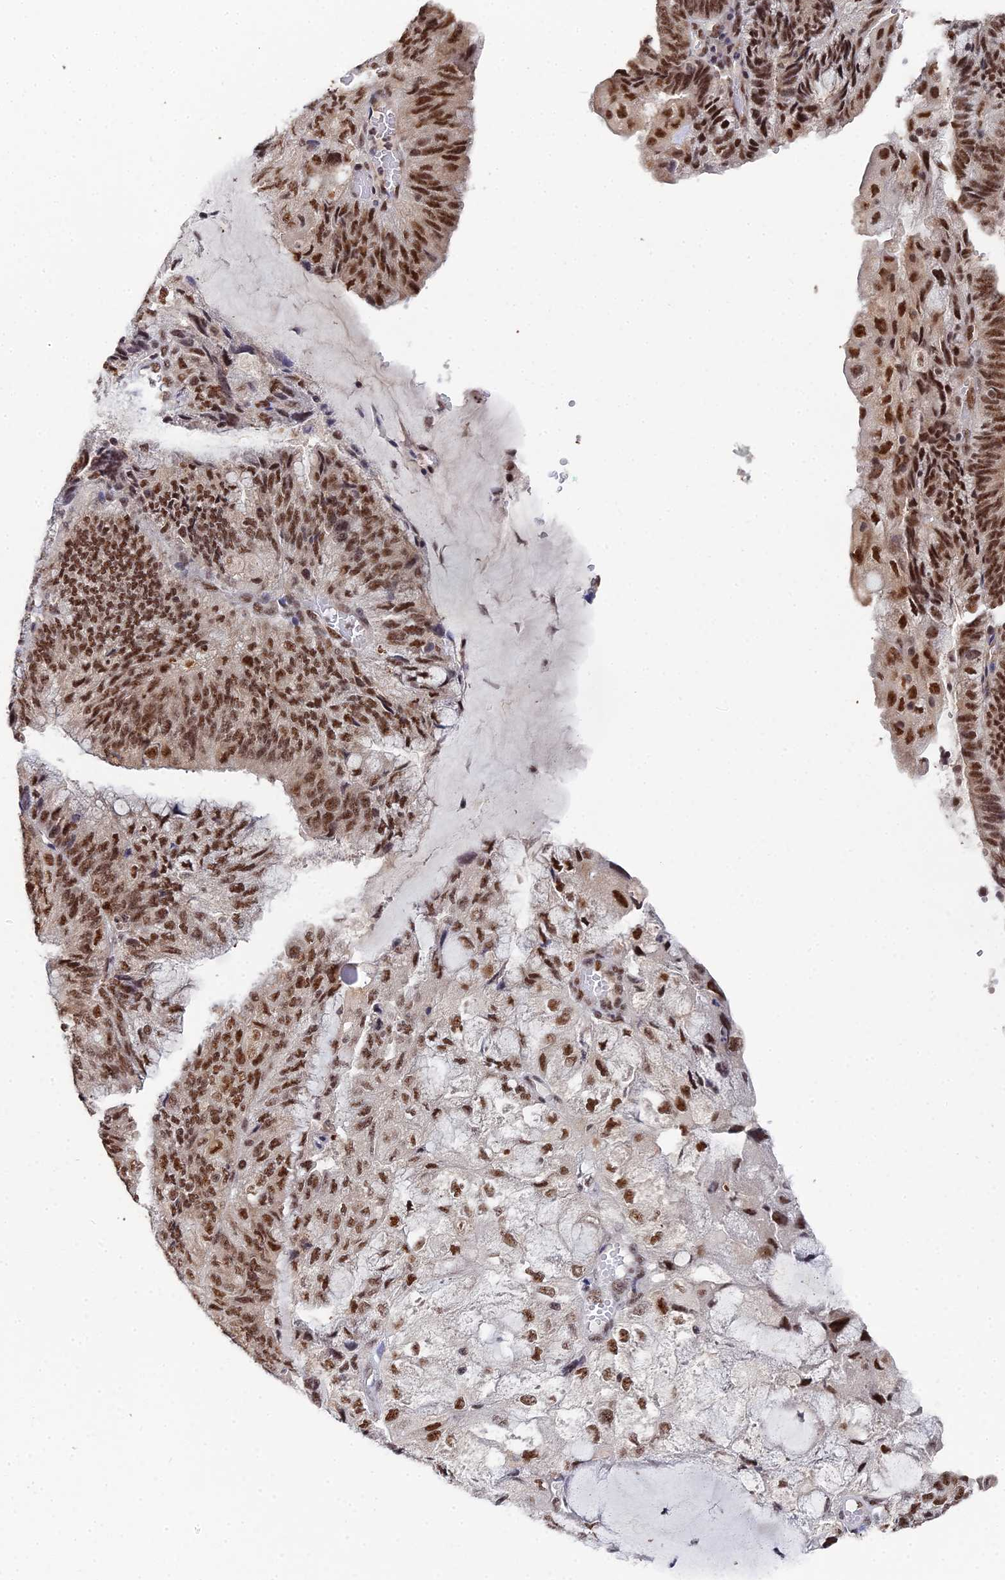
{"staining": {"intensity": "strong", "quantity": ">75%", "location": "nuclear"}, "tissue": "endometrial cancer", "cell_type": "Tumor cells", "image_type": "cancer", "snomed": [{"axis": "morphology", "description": "Adenocarcinoma, NOS"}, {"axis": "topography", "description": "Endometrium"}], "caption": "An IHC histopathology image of neoplastic tissue is shown. Protein staining in brown highlights strong nuclear positivity in endometrial adenocarcinoma within tumor cells.", "gene": "MAGOHB", "patient": {"sex": "female", "age": 81}}